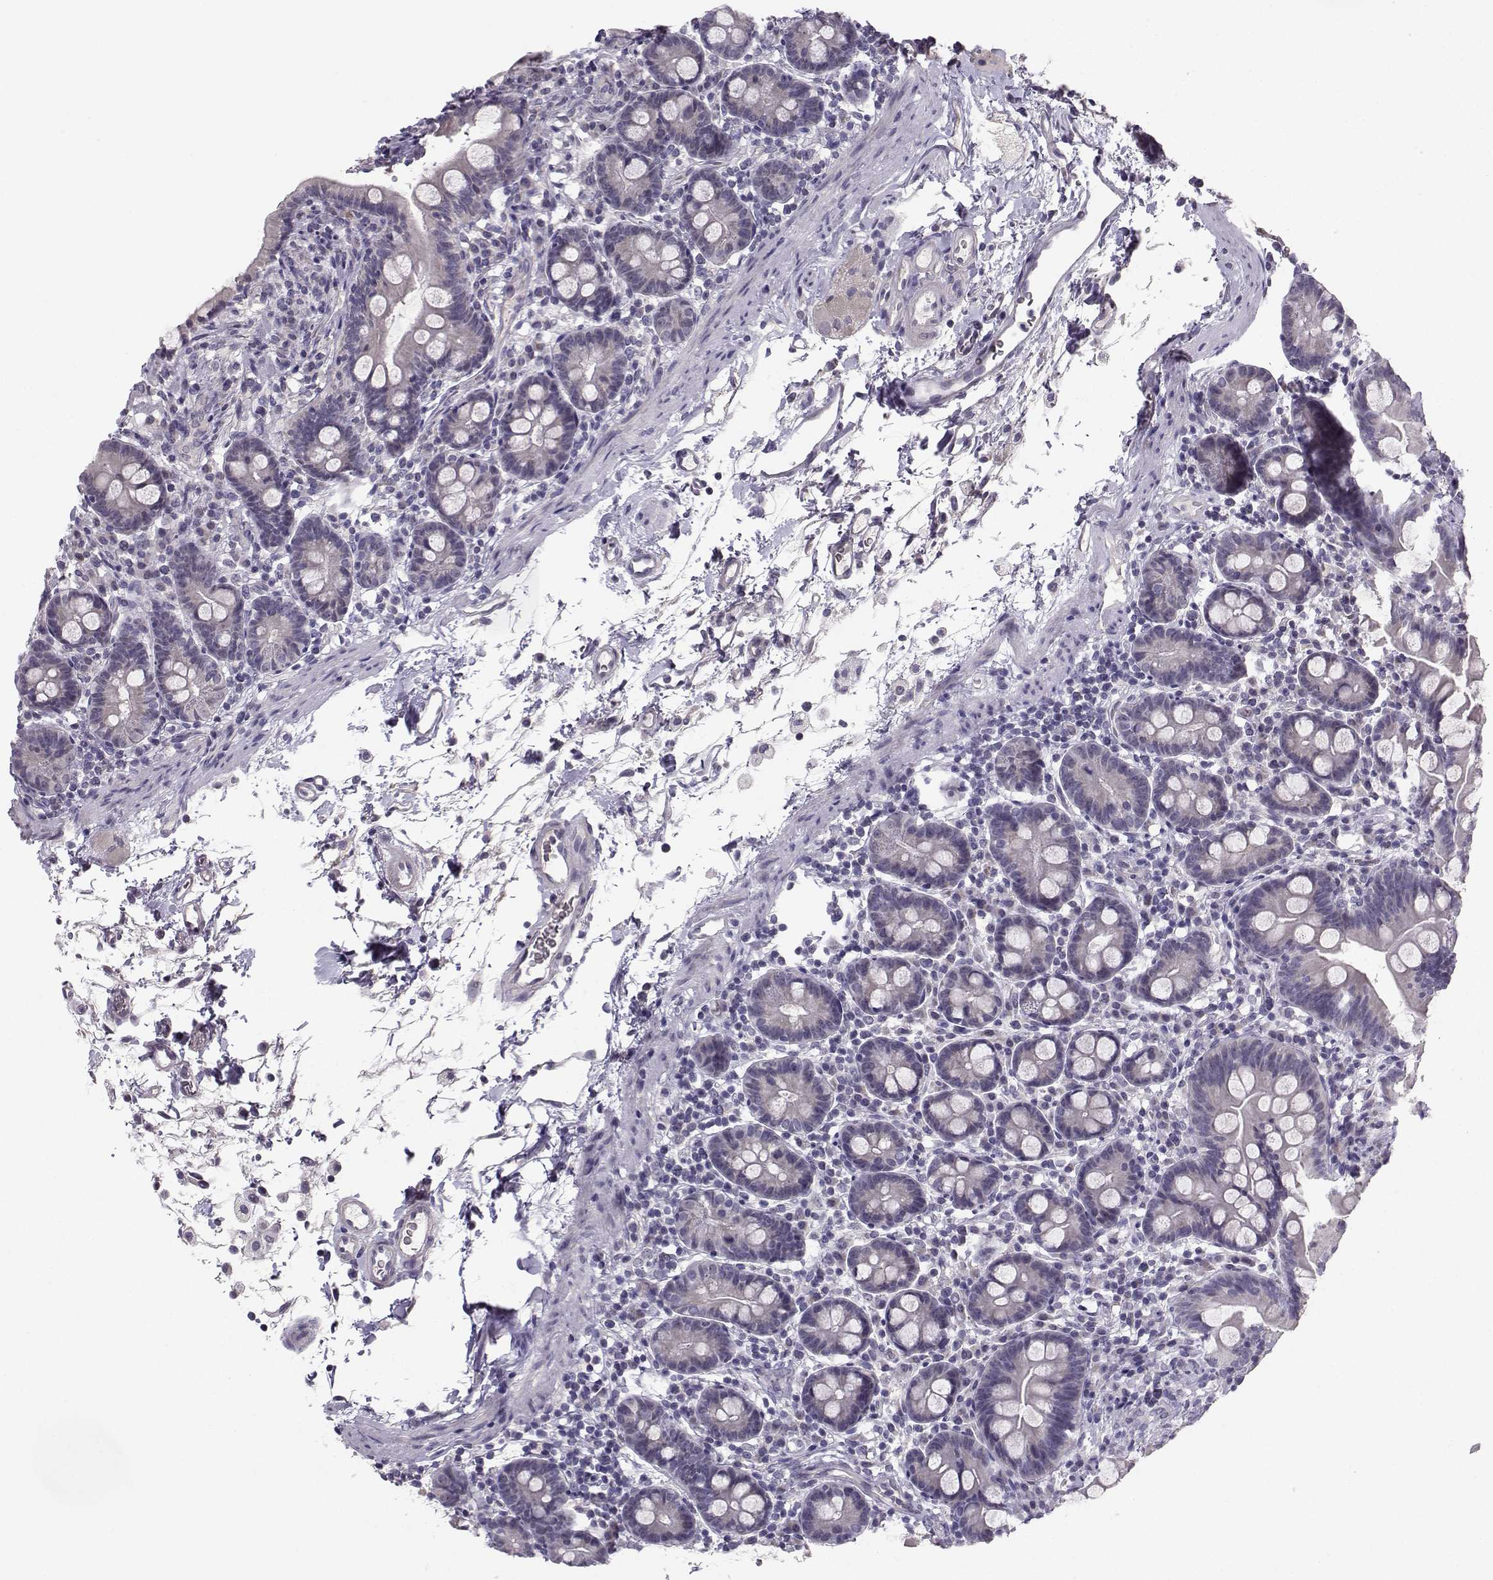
{"staining": {"intensity": "negative", "quantity": "none", "location": "none"}, "tissue": "small intestine", "cell_type": "Glandular cells", "image_type": "normal", "snomed": [{"axis": "morphology", "description": "Normal tissue, NOS"}, {"axis": "topography", "description": "Small intestine"}], "caption": "An immunohistochemistry histopathology image of benign small intestine is shown. There is no staining in glandular cells of small intestine. The staining is performed using DAB (3,3'-diaminobenzidine) brown chromogen with nuclei counter-stained in using hematoxylin.", "gene": "TSPYL5", "patient": {"sex": "female", "age": 44}}